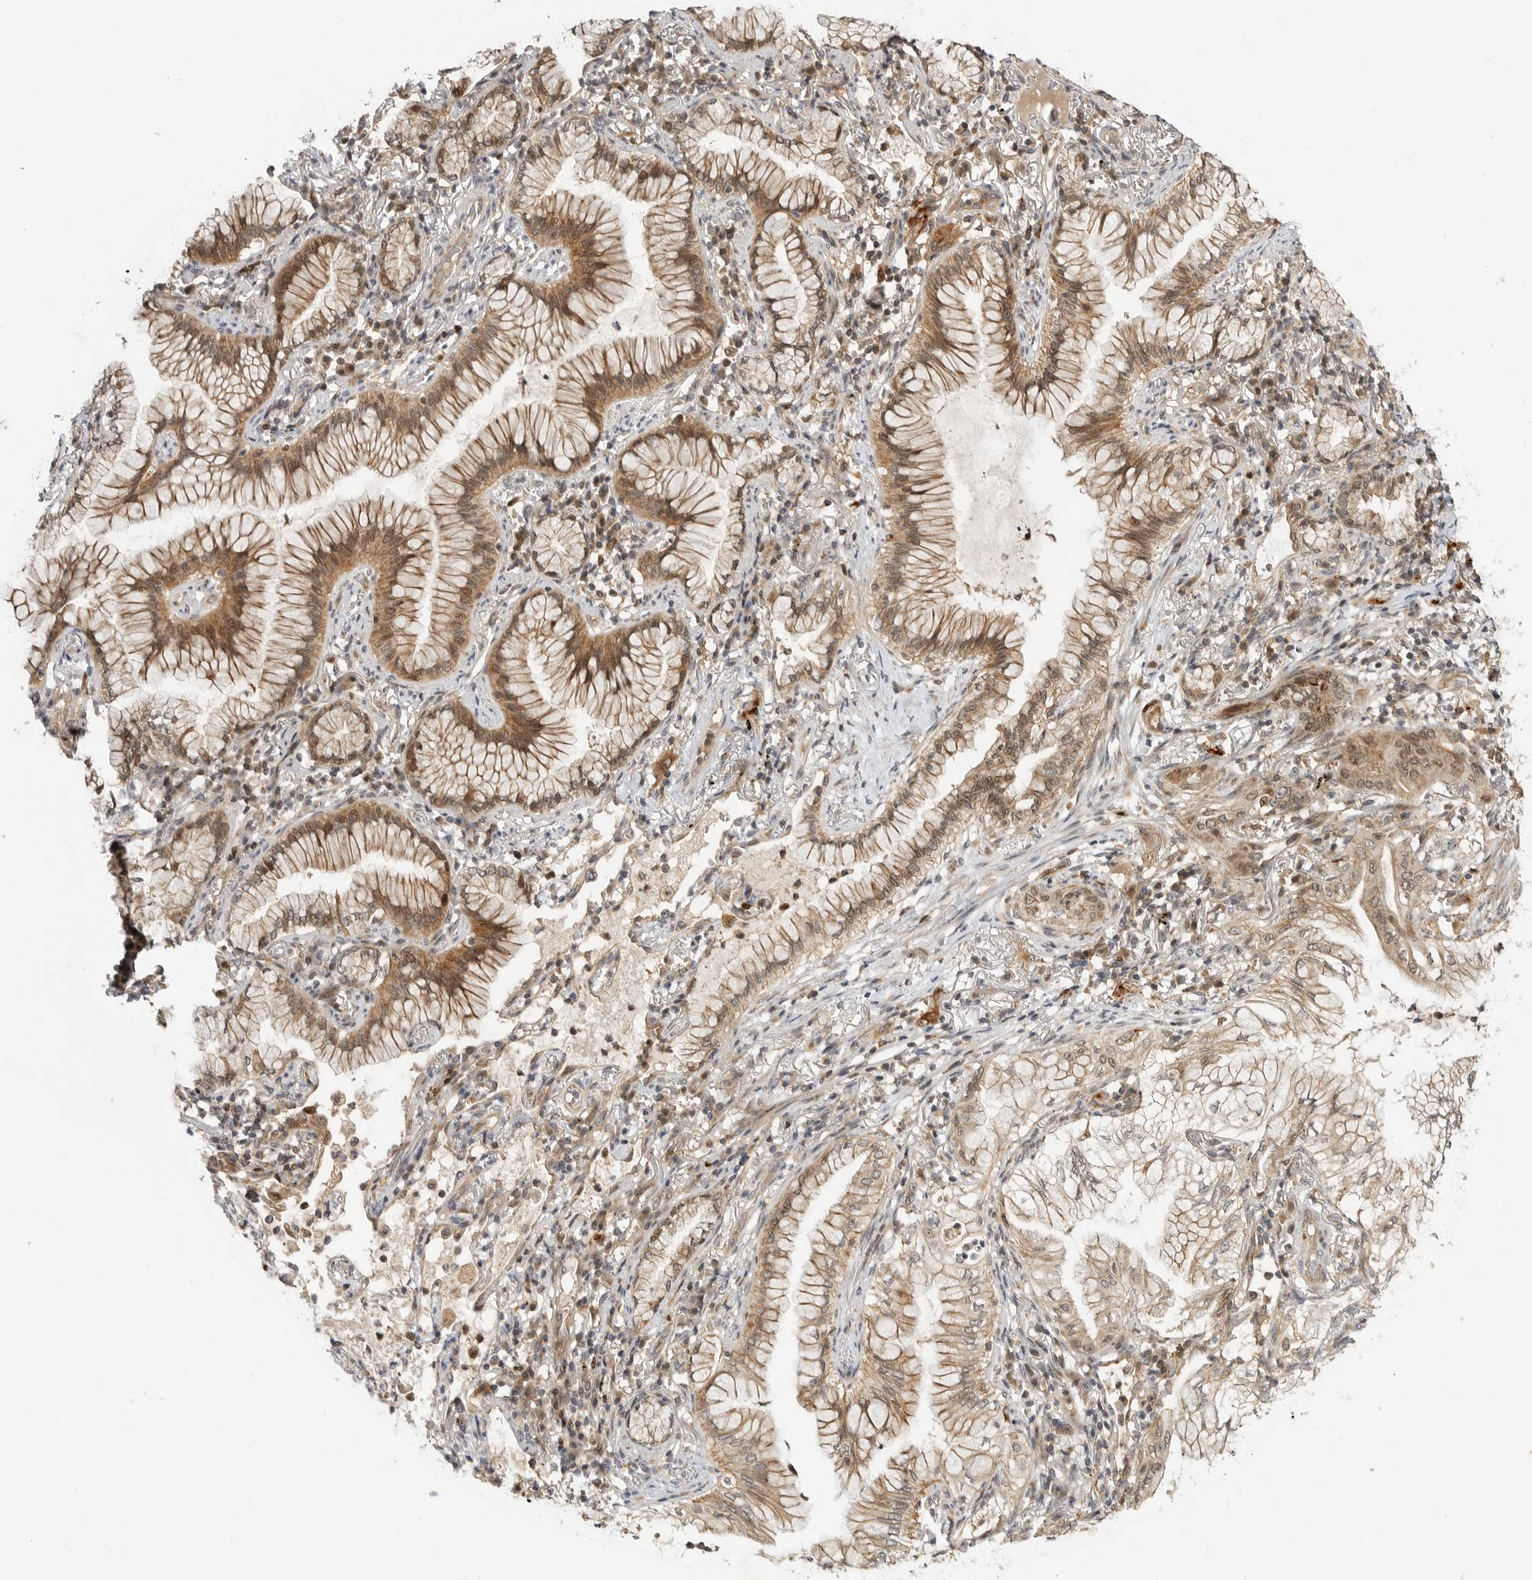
{"staining": {"intensity": "moderate", "quantity": ">75%", "location": "cytoplasmic/membranous,nuclear"}, "tissue": "lung cancer", "cell_type": "Tumor cells", "image_type": "cancer", "snomed": [{"axis": "morphology", "description": "Adenocarcinoma, NOS"}, {"axis": "topography", "description": "Lung"}], "caption": "This is an image of immunohistochemistry staining of adenocarcinoma (lung), which shows moderate expression in the cytoplasmic/membranous and nuclear of tumor cells.", "gene": "CSNK1G3", "patient": {"sex": "female", "age": 70}}